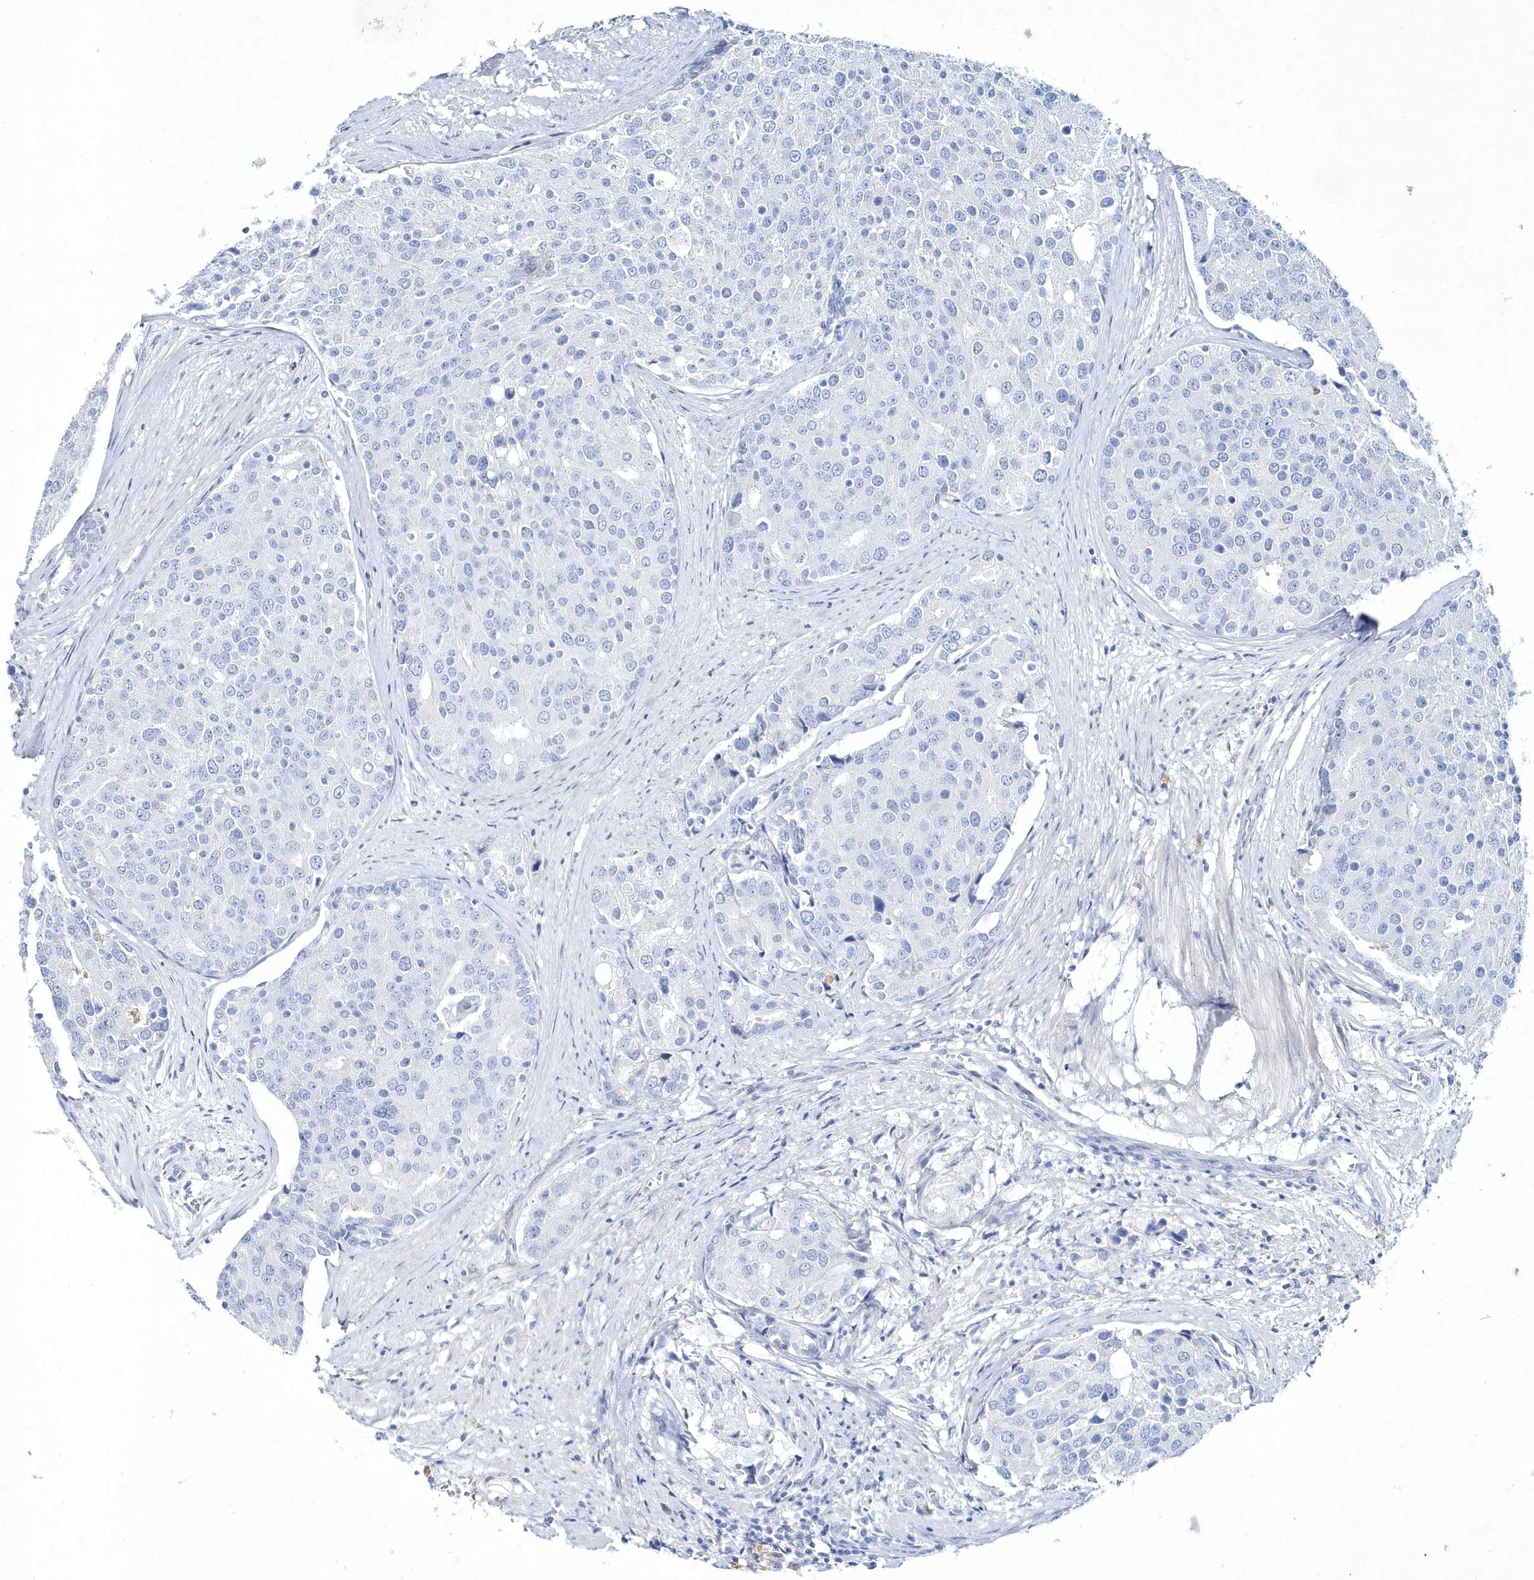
{"staining": {"intensity": "negative", "quantity": "none", "location": "none"}, "tissue": "prostate cancer", "cell_type": "Tumor cells", "image_type": "cancer", "snomed": [{"axis": "morphology", "description": "Adenocarcinoma, High grade"}, {"axis": "topography", "description": "Prostate"}], "caption": "Prostate cancer (adenocarcinoma (high-grade)) was stained to show a protein in brown. There is no significant expression in tumor cells.", "gene": "SPINK7", "patient": {"sex": "male", "age": 50}}